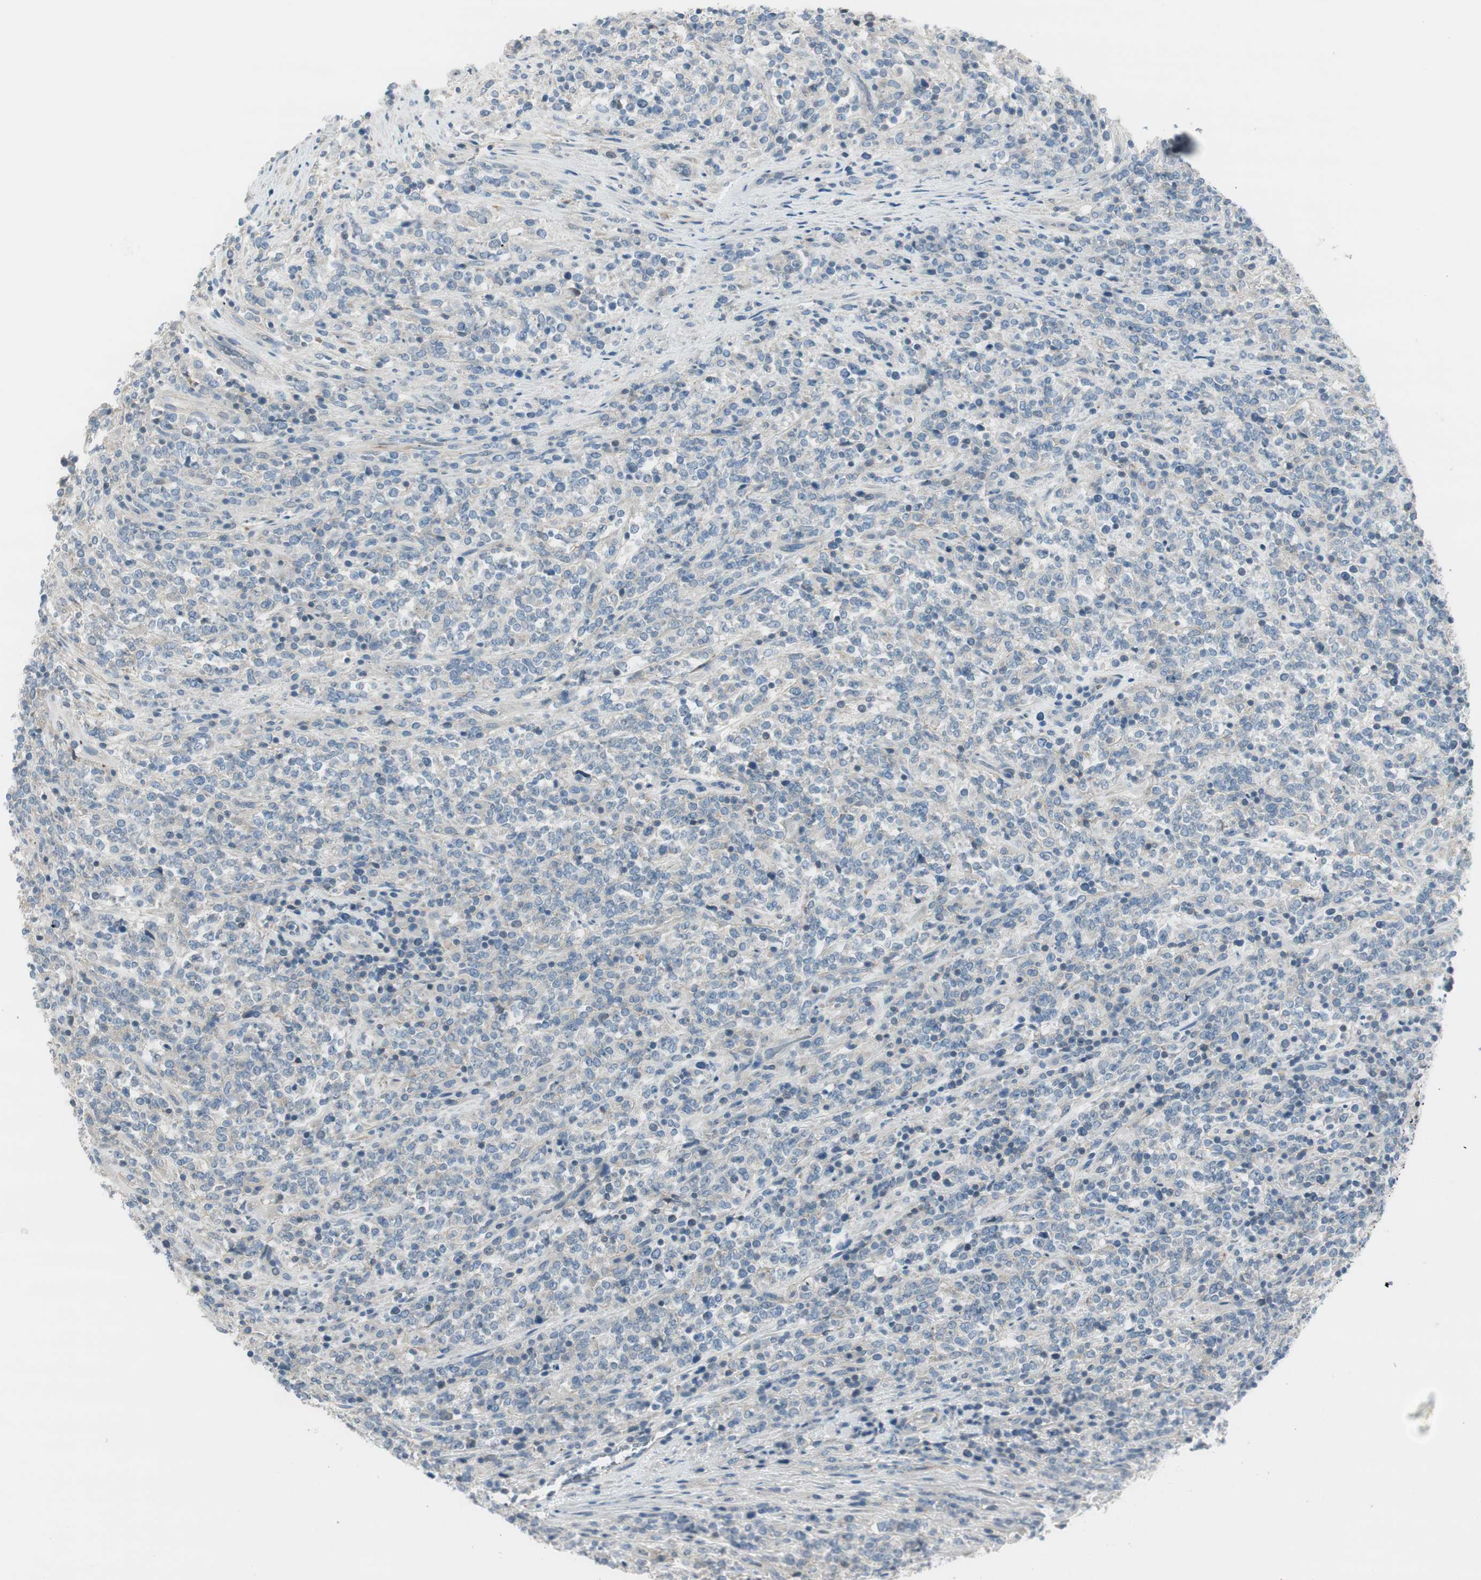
{"staining": {"intensity": "negative", "quantity": "none", "location": "none"}, "tissue": "lymphoma", "cell_type": "Tumor cells", "image_type": "cancer", "snomed": [{"axis": "morphology", "description": "Malignant lymphoma, non-Hodgkin's type, High grade"}, {"axis": "topography", "description": "Soft tissue"}], "caption": "Photomicrograph shows no protein staining in tumor cells of lymphoma tissue. (Stains: DAB (3,3'-diaminobenzidine) immunohistochemistry with hematoxylin counter stain, Microscopy: brightfield microscopy at high magnification).", "gene": "EVA1A", "patient": {"sex": "male", "age": 18}}